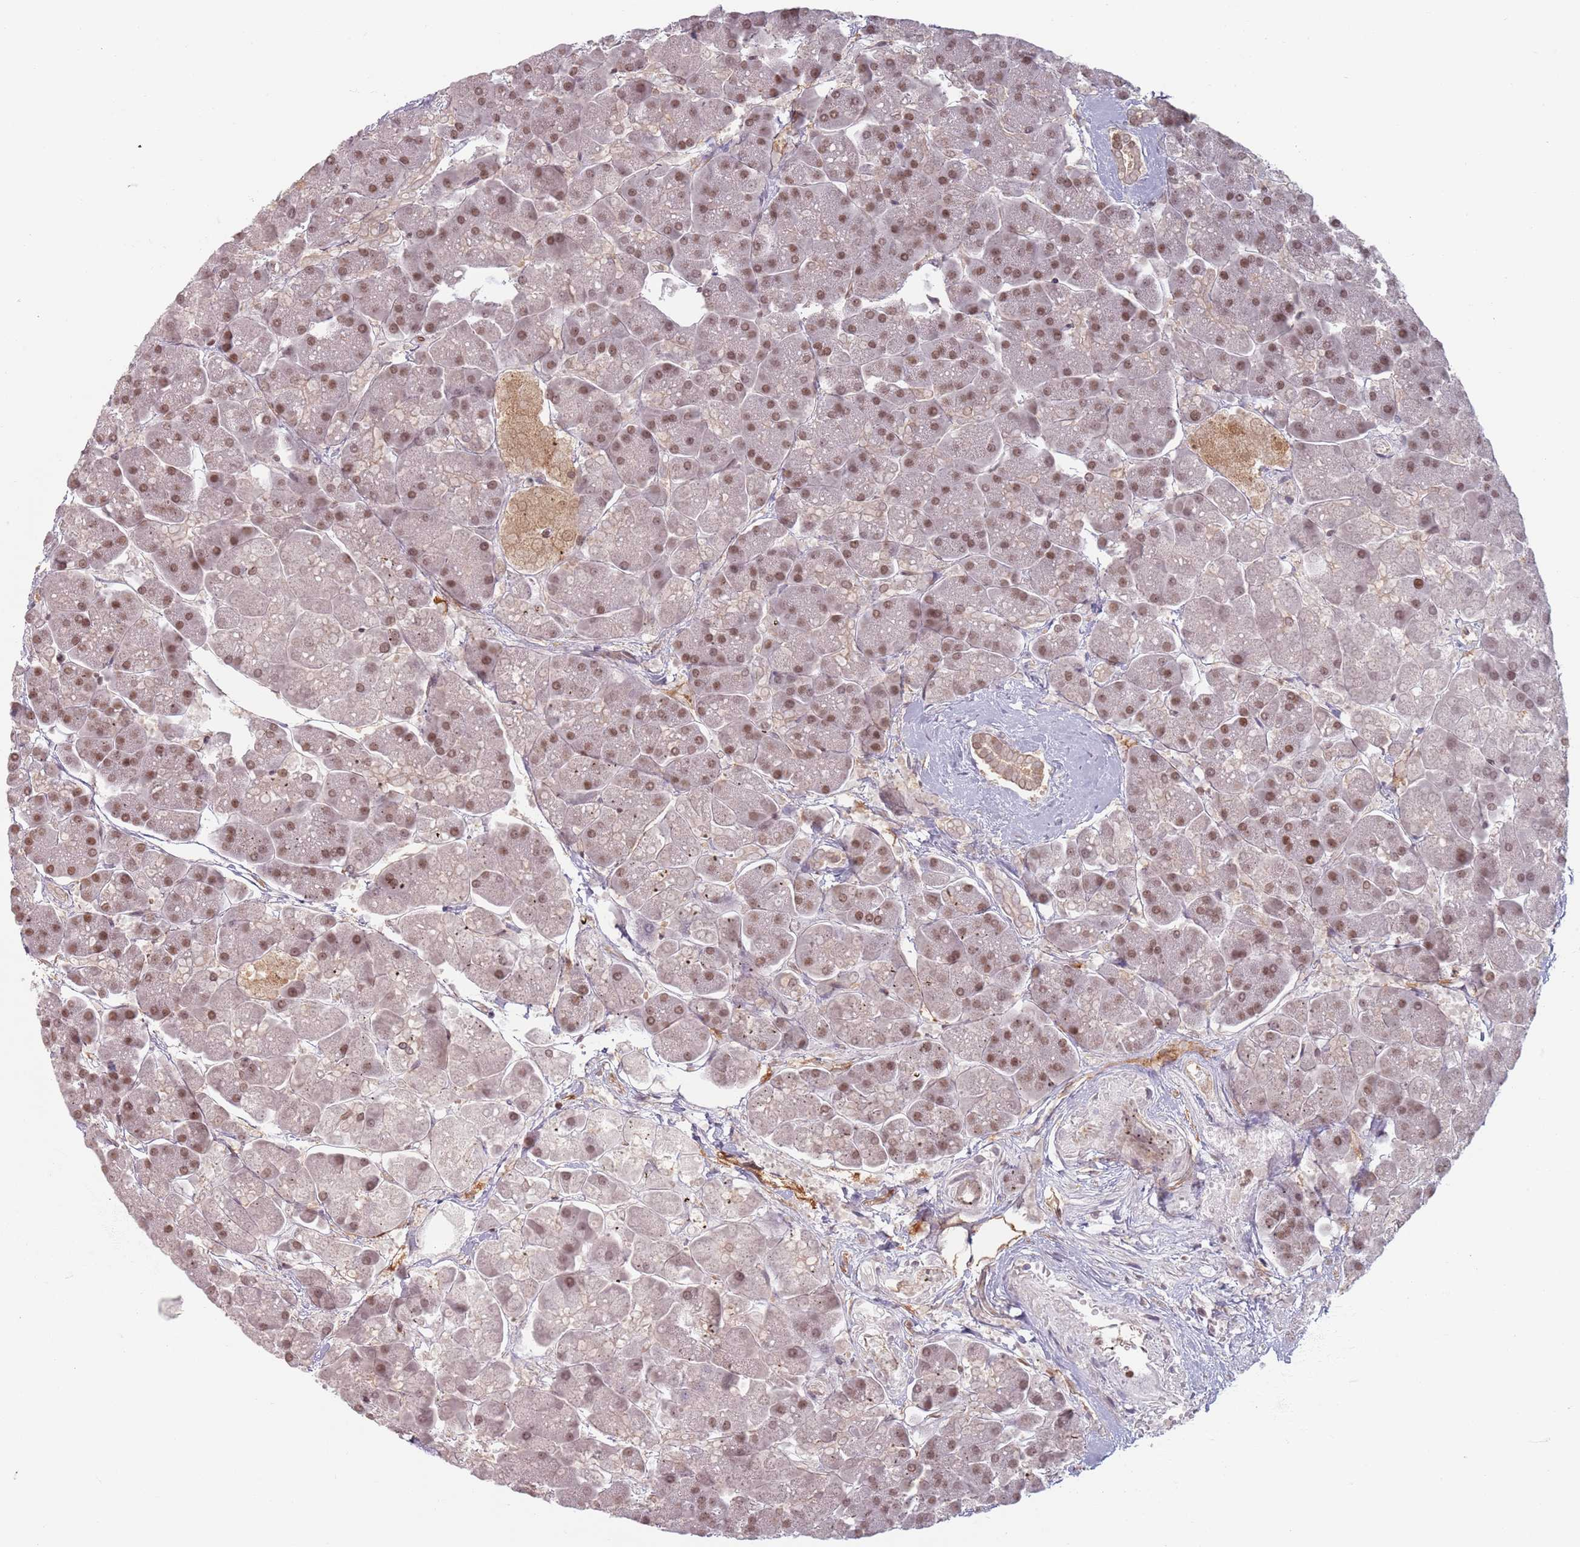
{"staining": {"intensity": "strong", "quantity": ">75%", "location": "nuclear"}, "tissue": "pancreas", "cell_type": "Exocrine glandular cells", "image_type": "normal", "snomed": [{"axis": "morphology", "description": "Normal tissue, NOS"}, {"axis": "topography", "description": "Pancreas"}, {"axis": "topography", "description": "Peripheral nerve tissue"}], "caption": "High-magnification brightfield microscopy of unremarkable pancreas stained with DAB (3,3'-diaminobenzidine) (brown) and counterstained with hematoxylin (blue). exocrine glandular cells exhibit strong nuclear positivity is identified in approximately>75% of cells.", "gene": "NUP50", "patient": {"sex": "male", "age": 54}}